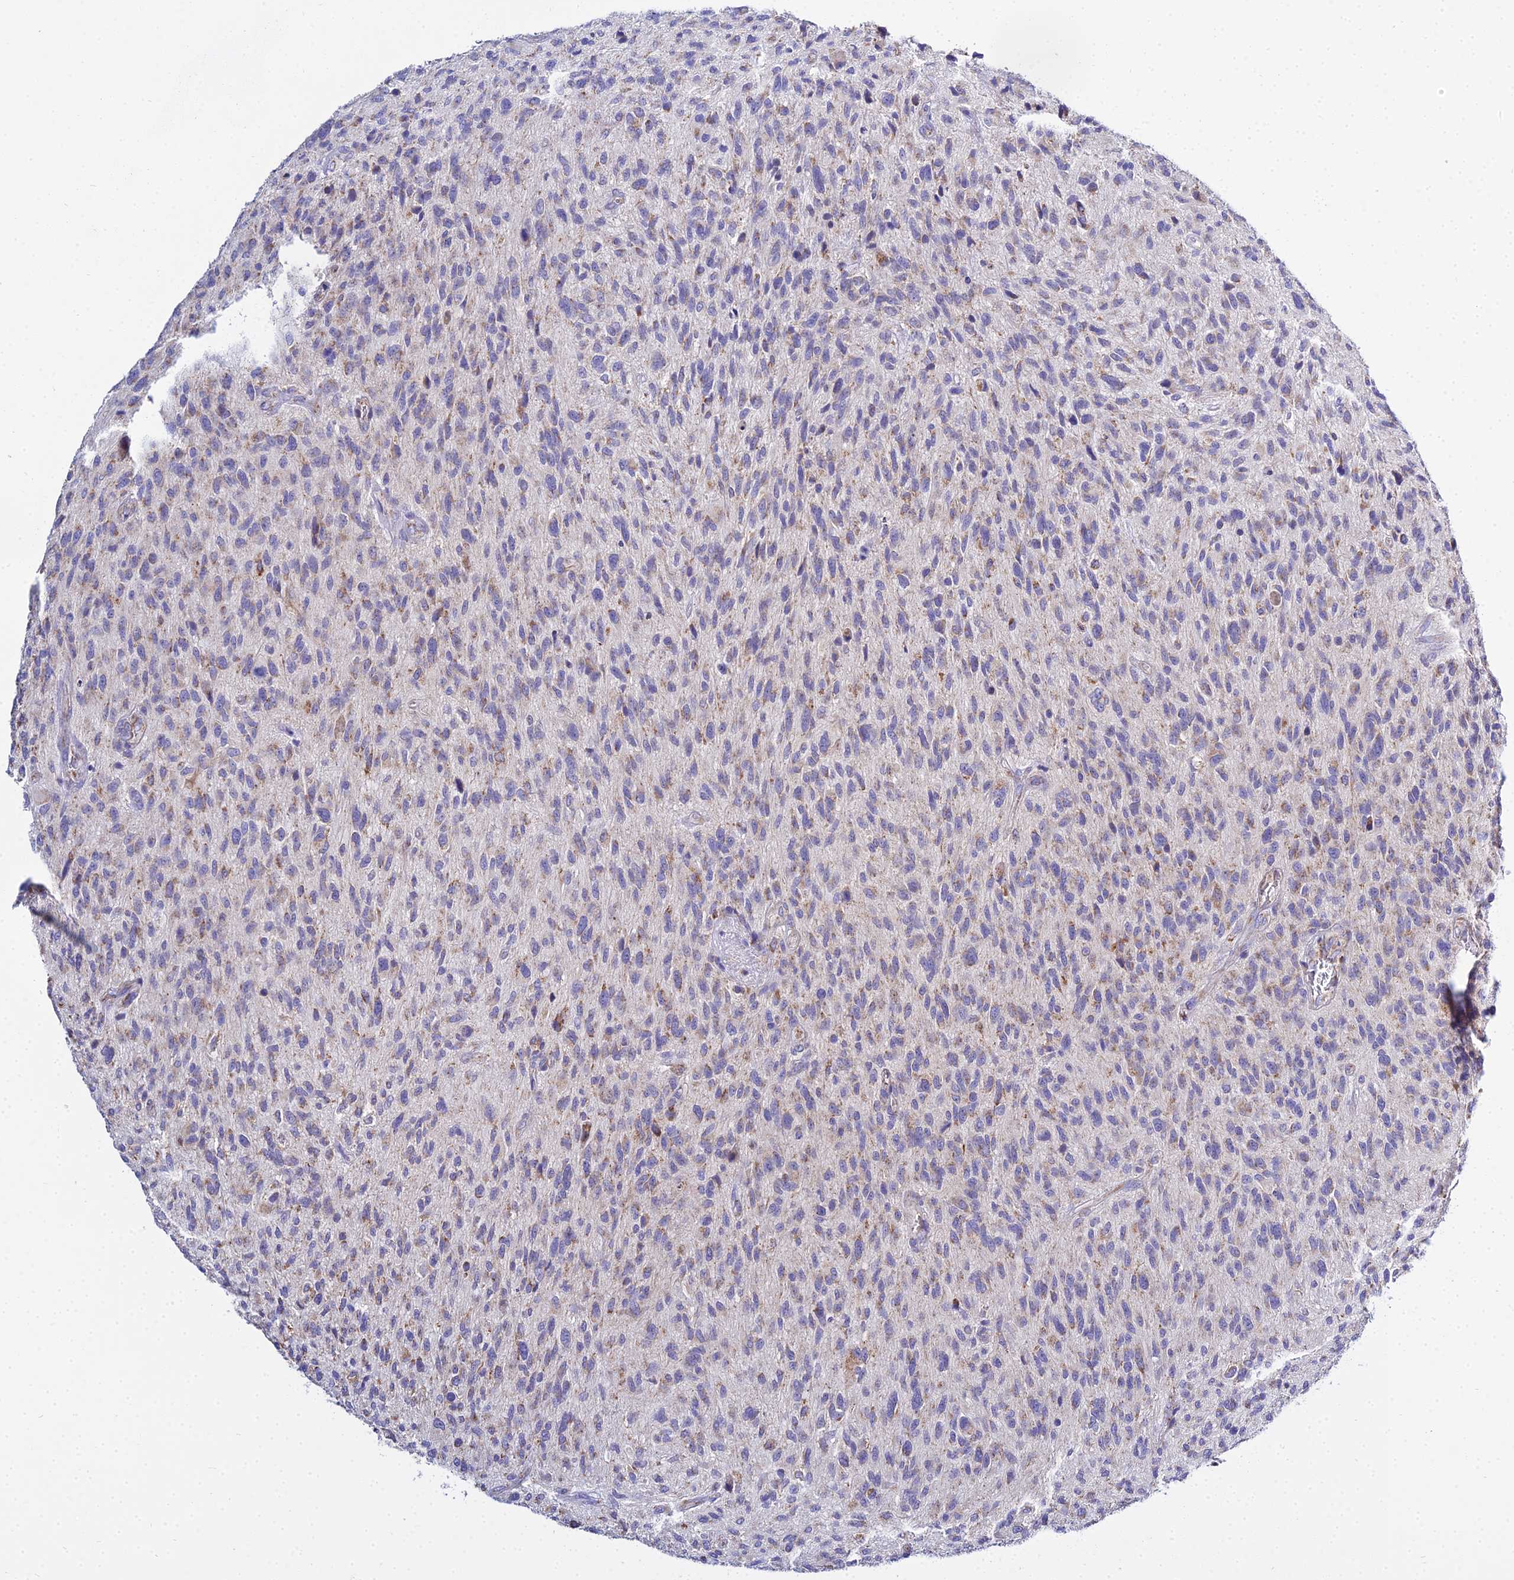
{"staining": {"intensity": "weak", "quantity": "<25%", "location": "cytoplasmic/membranous"}, "tissue": "glioma", "cell_type": "Tumor cells", "image_type": "cancer", "snomed": [{"axis": "morphology", "description": "Glioma, malignant, High grade"}, {"axis": "topography", "description": "Brain"}], "caption": "Glioma was stained to show a protein in brown. There is no significant positivity in tumor cells.", "gene": "TYW5", "patient": {"sex": "male", "age": 47}}